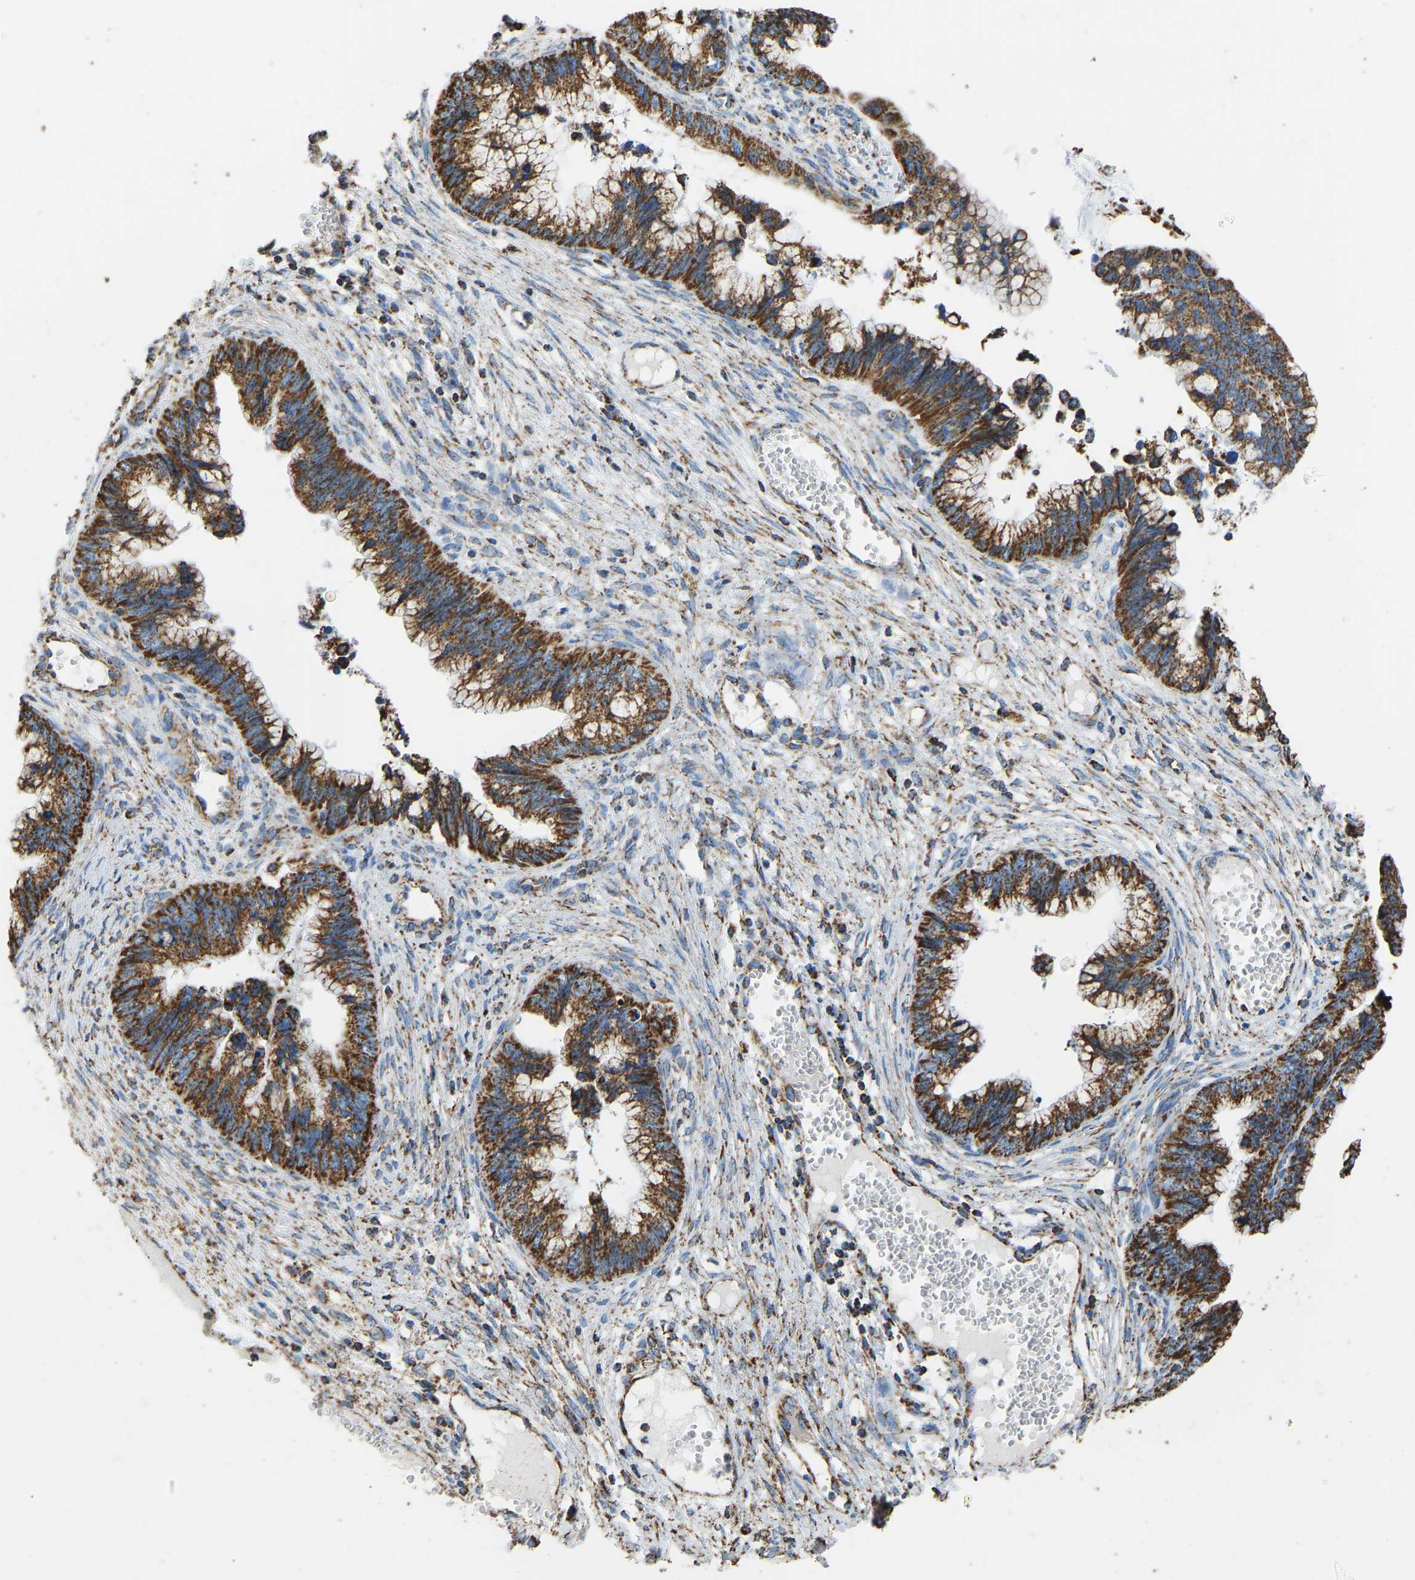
{"staining": {"intensity": "strong", "quantity": ">75%", "location": "cytoplasmic/membranous"}, "tissue": "cervical cancer", "cell_type": "Tumor cells", "image_type": "cancer", "snomed": [{"axis": "morphology", "description": "Adenocarcinoma, NOS"}, {"axis": "topography", "description": "Cervix"}], "caption": "Protein expression analysis of adenocarcinoma (cervical) shows strong cytoplasmic/membranous positivity in approximately >75% of tumor cells.", "gene": "IRX6", "patient": {"sex": "female", "age": 44}}